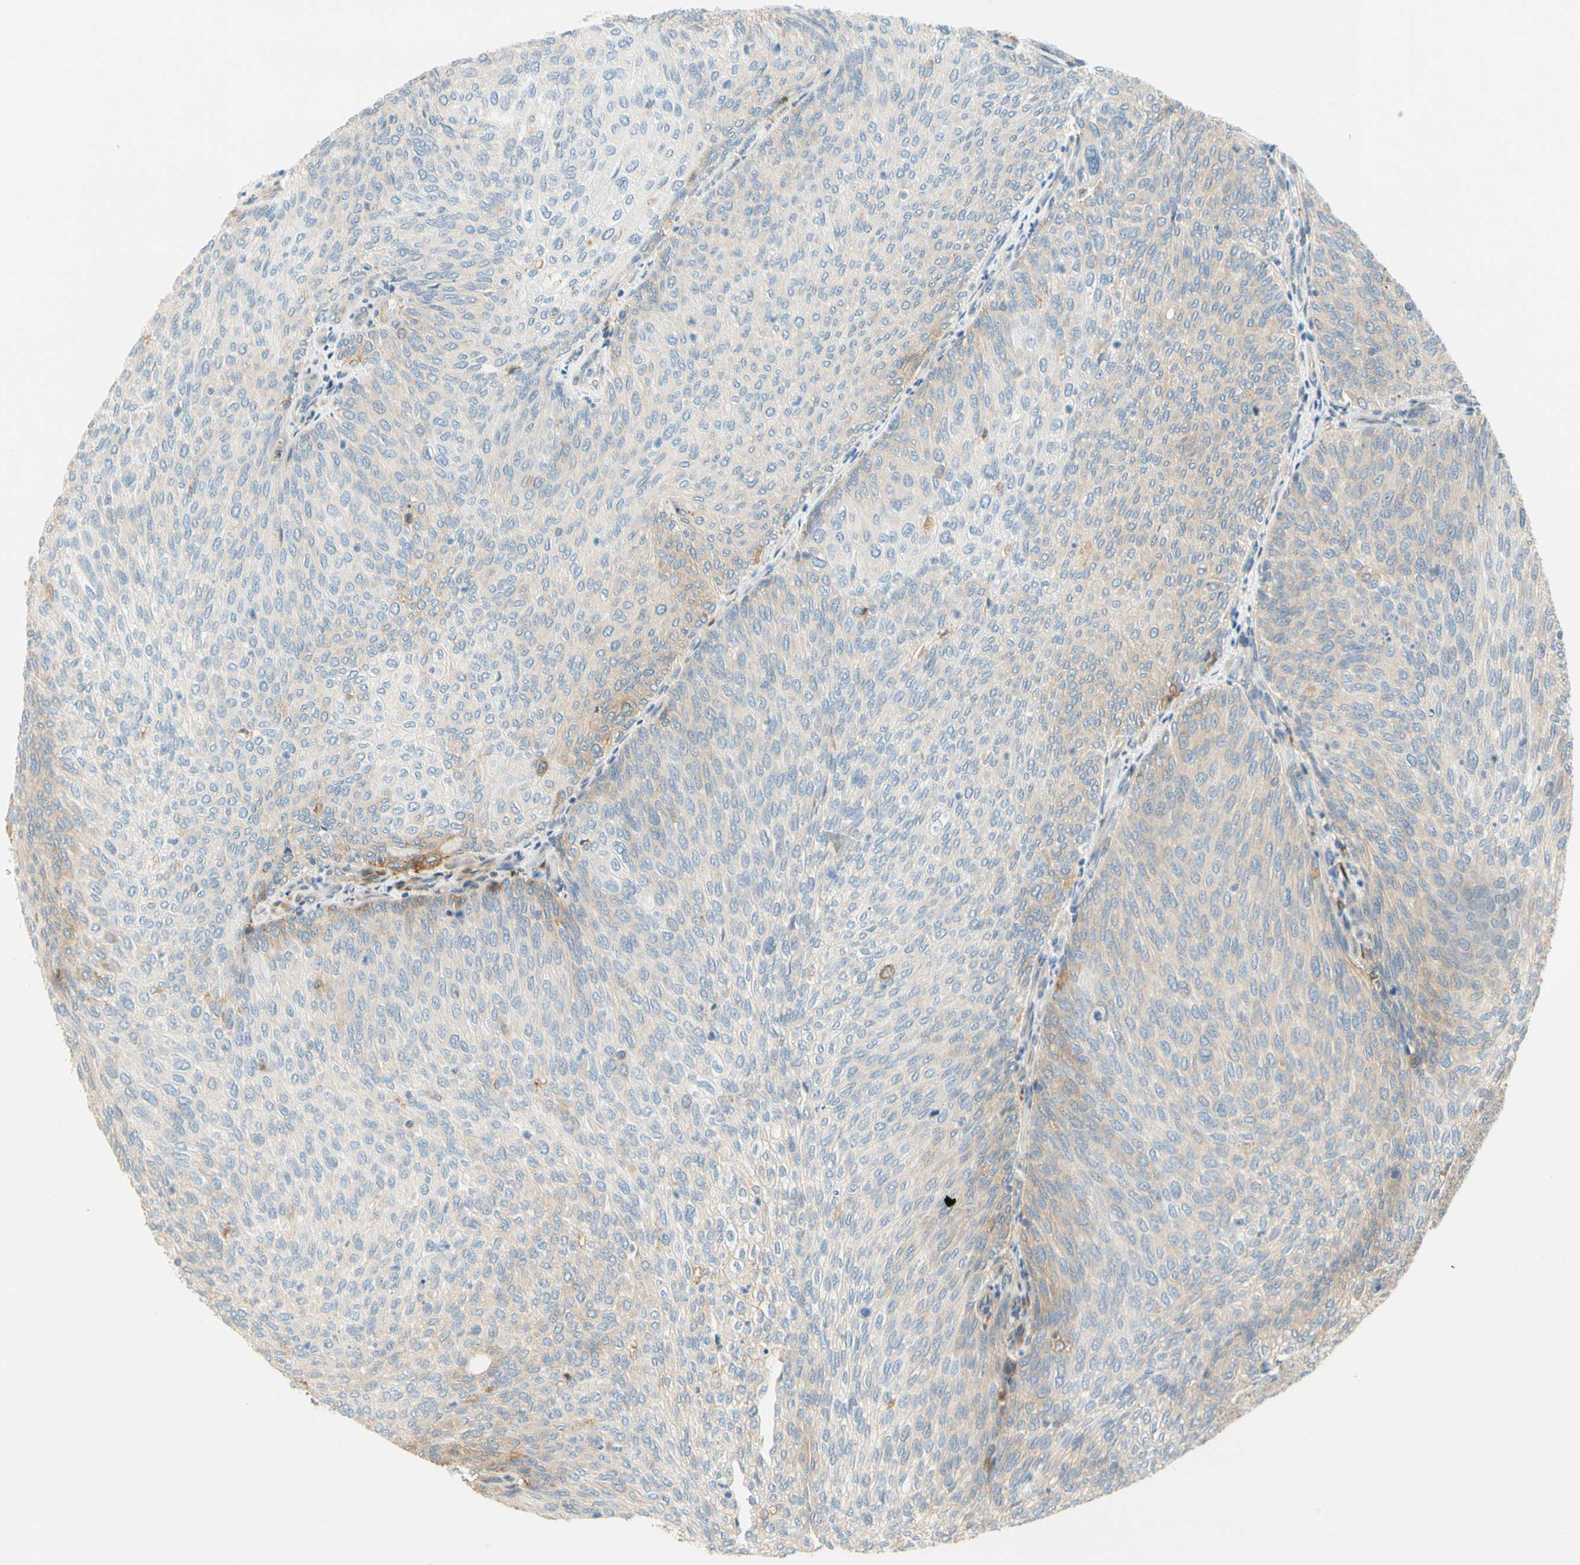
{"staining": {"intensity": "moderate", "quantity": "25%-75%", "location": "cytoplasmic/membranous"}, "tissue": "urothelial cancer", "cell_type": "Tumor cells", "image_type": "cancer", "snomed": [{"axis": "morphology", "description": "Urothelial carcinoma, Low grade"}, {"axis": "topography", "description": "Urinary bladder"}], "caption": "A medium amount of moderate cytoplasmic/membranous staining is appreciated in about 25%-75% of tumor cells in low-grade urothelial carcinoma tissue. The protein of interest is stained brown, and the nuclei are stained in blue (DAB IHC with brightfield microscopy, high magnification).", "gene": "PARP14", "patient": {"sex": "female", "age": 79}}